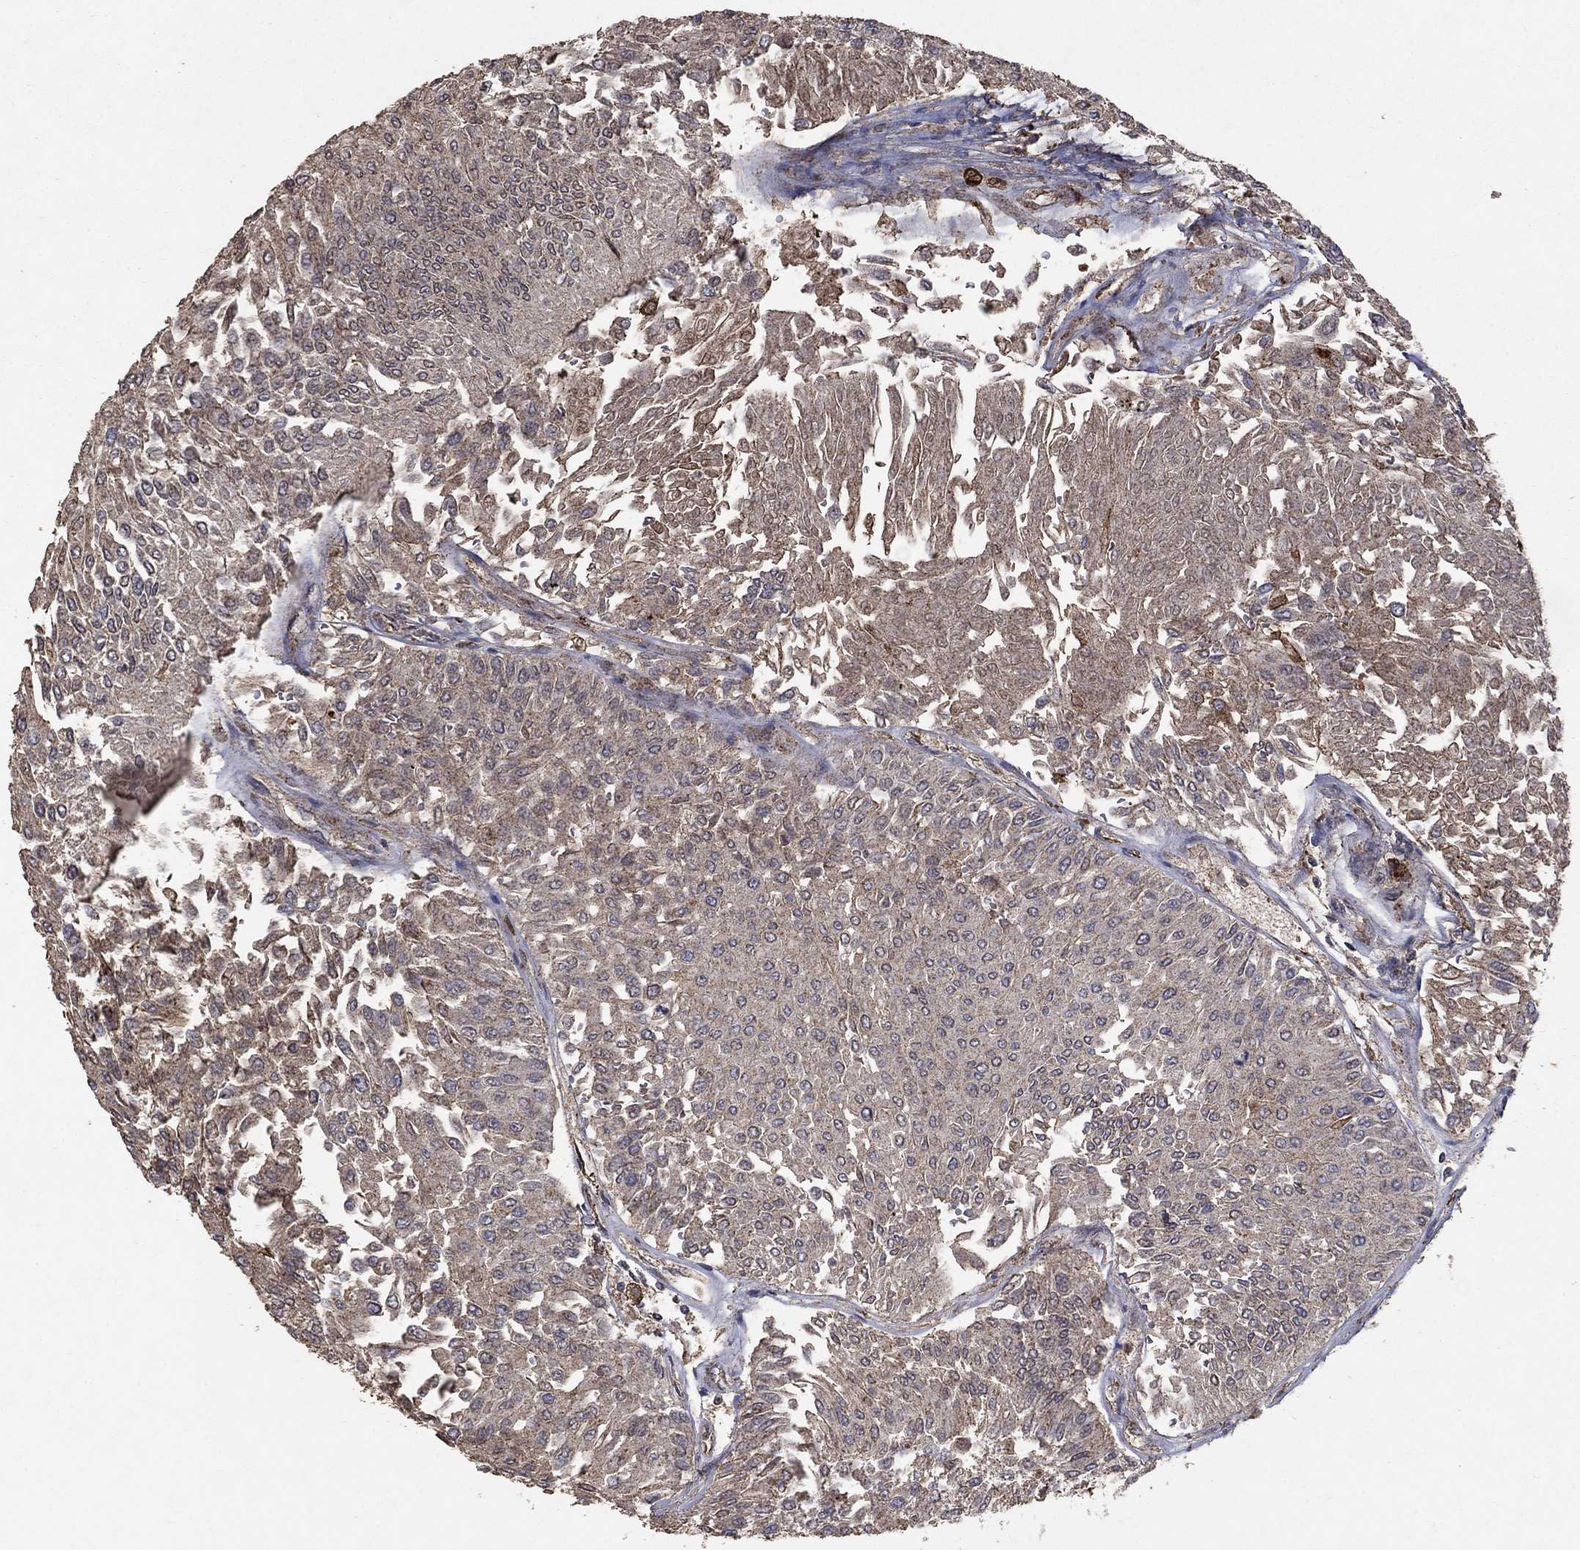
{"staining": {"intensity": "strong", "quantity": "<25%", "location": "cytoplasmic/membranous"}, "tissue": "urothelial cancer", "cell_type": "Tumor cells", "image_type": "cancer", "snomed": [{"axis": "morphology", "description": "Urothelial carcinoma, Low grade"}, {"axis": "topography", "description": "Urinary bladder"}], "caption": "Immunohistochemical staining of human urothelial carcinoma (low-grade) displays medium levels of strong cytoplasmic/membranous protein staining in about <25% of tumor cells. Nuclei are stained in blue.", "gene": "CD24", "patient": {"sex": "male", "age": 67}}